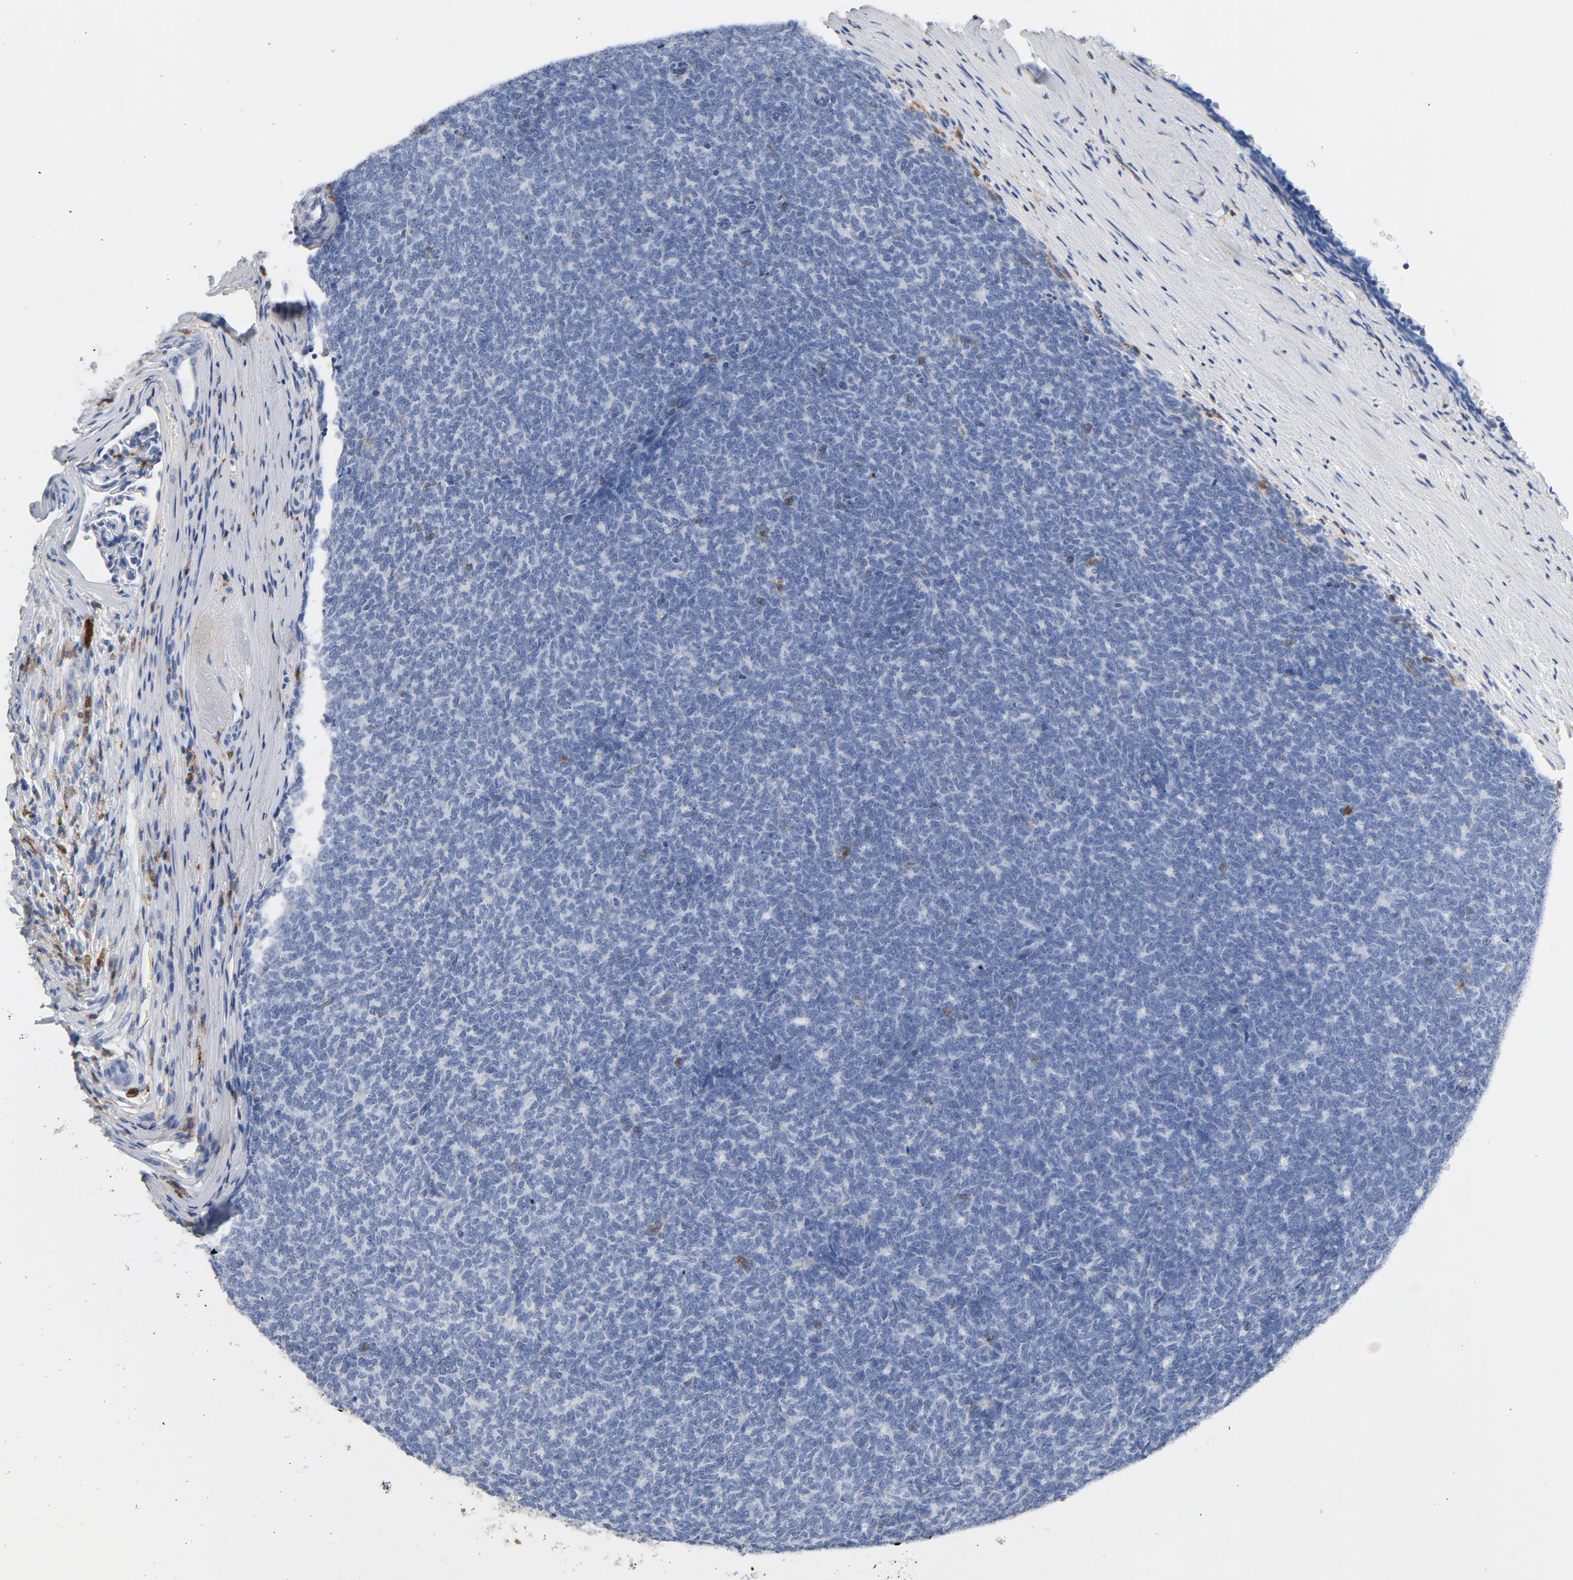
{"staining": {"intensity": "negative", "quantity": "none", "location": "none"}, "tissue": "renal cancer", "cell_type": "Tumor cells", "image_type": "cancer", "snomed": [{"axis": "morphology", "description": "Neoplasm, malignant, NOS"}, {"axis": "topography", "description": "Kidney"}], "caption": "Immunohistochemistry (IHC) histopathology image of human renal cancer (malignant neoplasm) stained for a protein (brown), which exhibits no positivity in tumor cells.", "gene": "NCF1", "patient": {"sex": "male", "age": 28}}